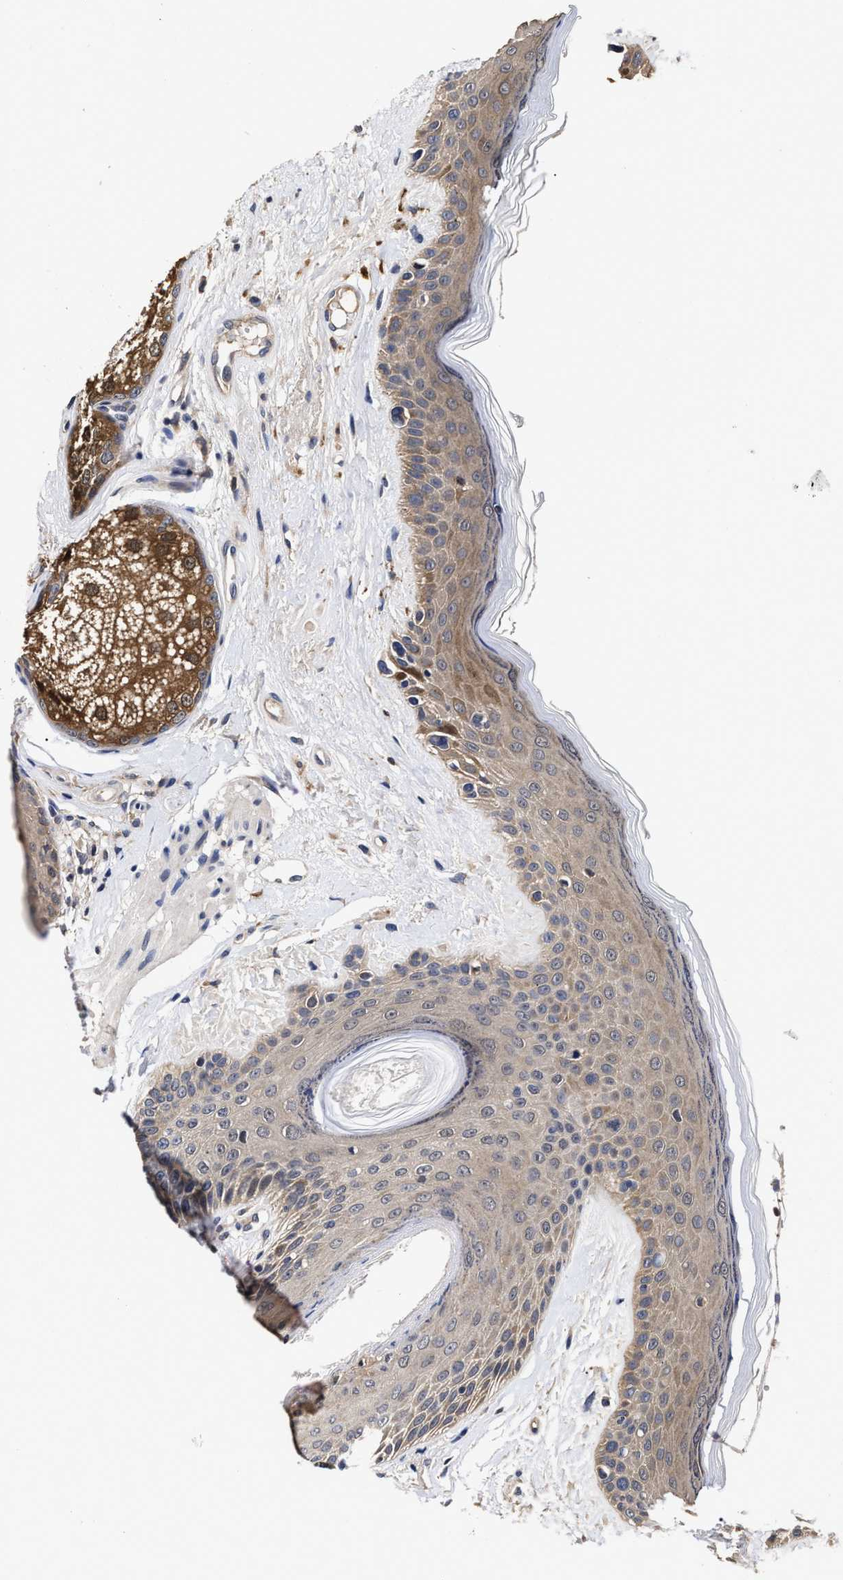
{"staining": {"intensity": "moderate", "quantity": ">75%", "location": "cytoplasmic/membranous"}, "tissue": "oral mucosa", "cell_type": "Squamous epithelial cells", "image_type": "normal", "snomed": [{"axis": "morphology", "description": "Normal tissue, NOS"}, {"axis": "topography", "description": "Skin"}, {"axis": "topography", "description": "Oral tissue"}], "caption": "A brown stain shows moderate cytoplasmic/membranous positivity of a protein in squamous epithelial cells of unremarkable human oral mucosa.", "gene": "SOCS5", "patient": {"sex": "male", "age": 84}}